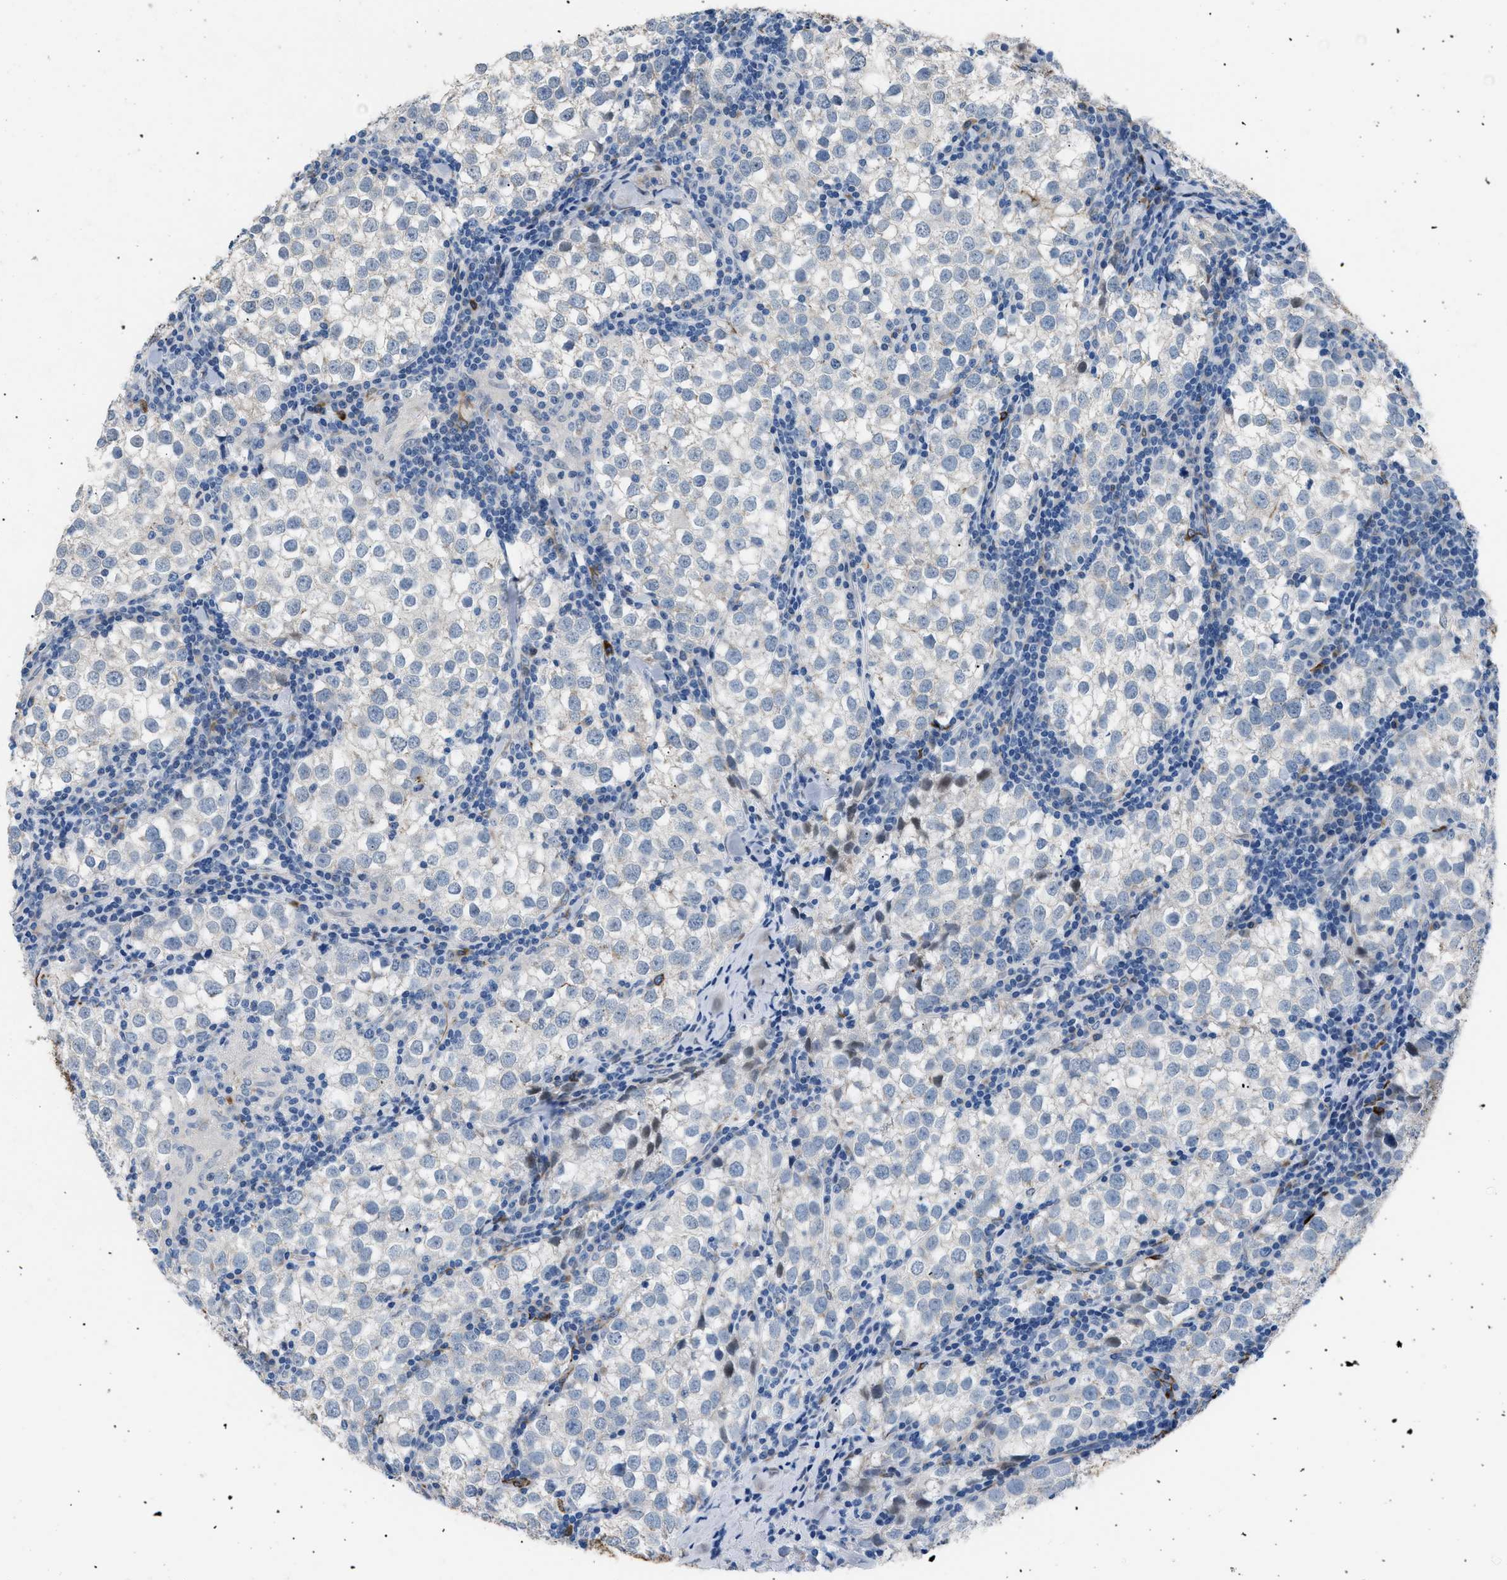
{"staining": {"intensity": "negative", "quantity": "none", "location": "none"}, "tissue": "testis cancer", "cell_type": "Tumor cells", "image_type": "cancer", "snomed": [{"axis": "morphology", "description": "Seminoma, NOS"}, {"axis": "morphology", "description": "Carcinoma, Embryonal, NOS"}, {"axis": "topography", "description": "Testis"}], "caption": "This is an IHC micrograph of testis cancer. There is no positivity in tumor cells.", "gene": "ICA1", "patient": {"sex": "male", "age": 36}}